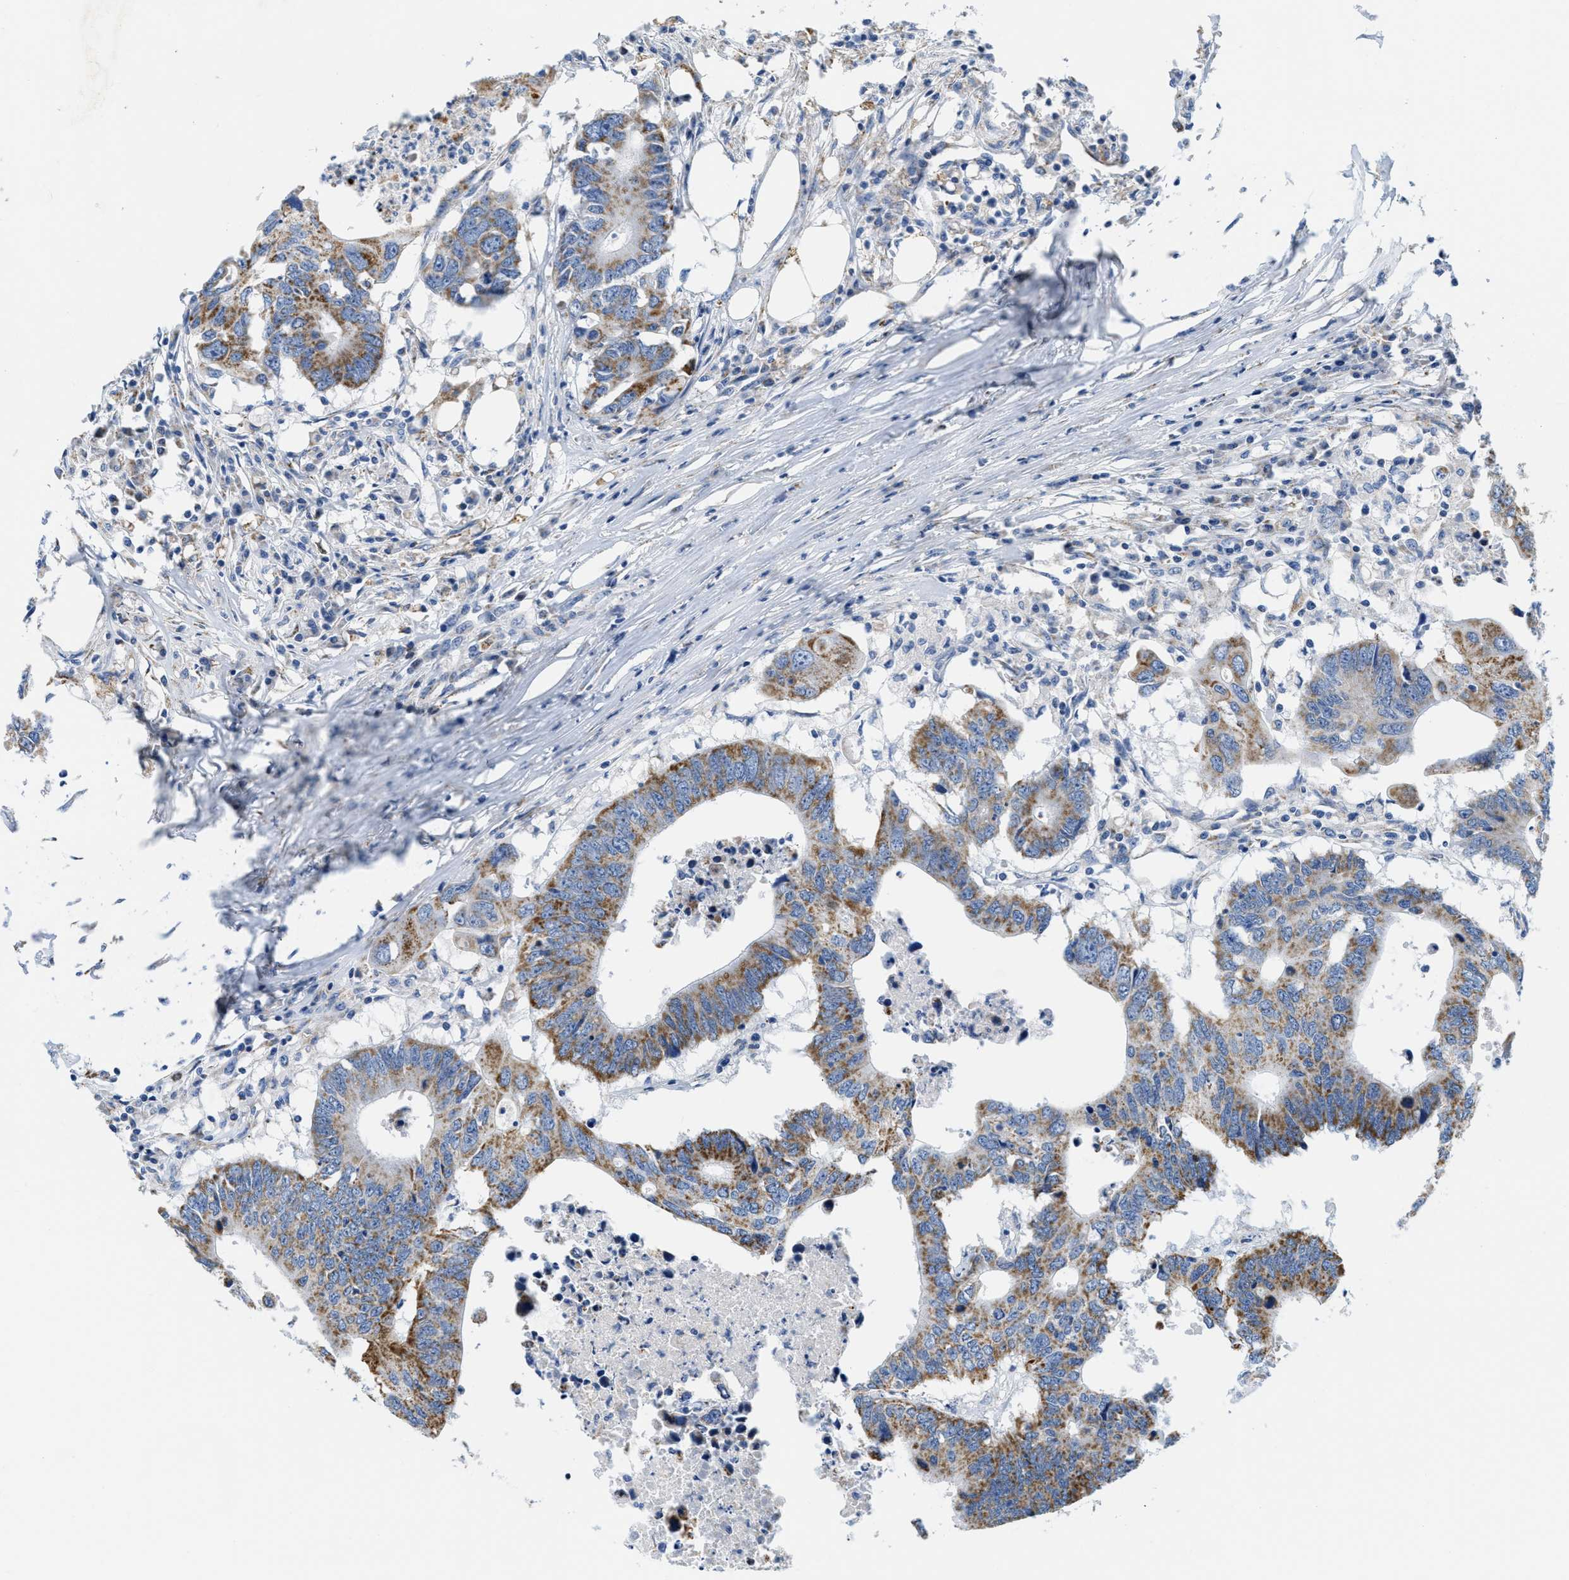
{"staining": {"intensity": "moderate", "quantity": ">75%", "location": "cytoplasmic/membranous"}, "tissue": "colorectal cancer", "cell_type": "Tumor cells", "image_type": "cancer", "snomed": [{"axis": "morphology", "description": "Adenocarcinoma, NOS"}, {"axis": "topography", "description": "Colon"}], "caption": "This micrograph exhibits immunohistochemistry (IHC) staining of human colorectal cancer (adenocarcinoma), with medium moderate cytoplasmic/membranous expression in about >75% of tumor cells.", "gene": "KCNJ5", "patient": {"sex": "male", "age": 71}}